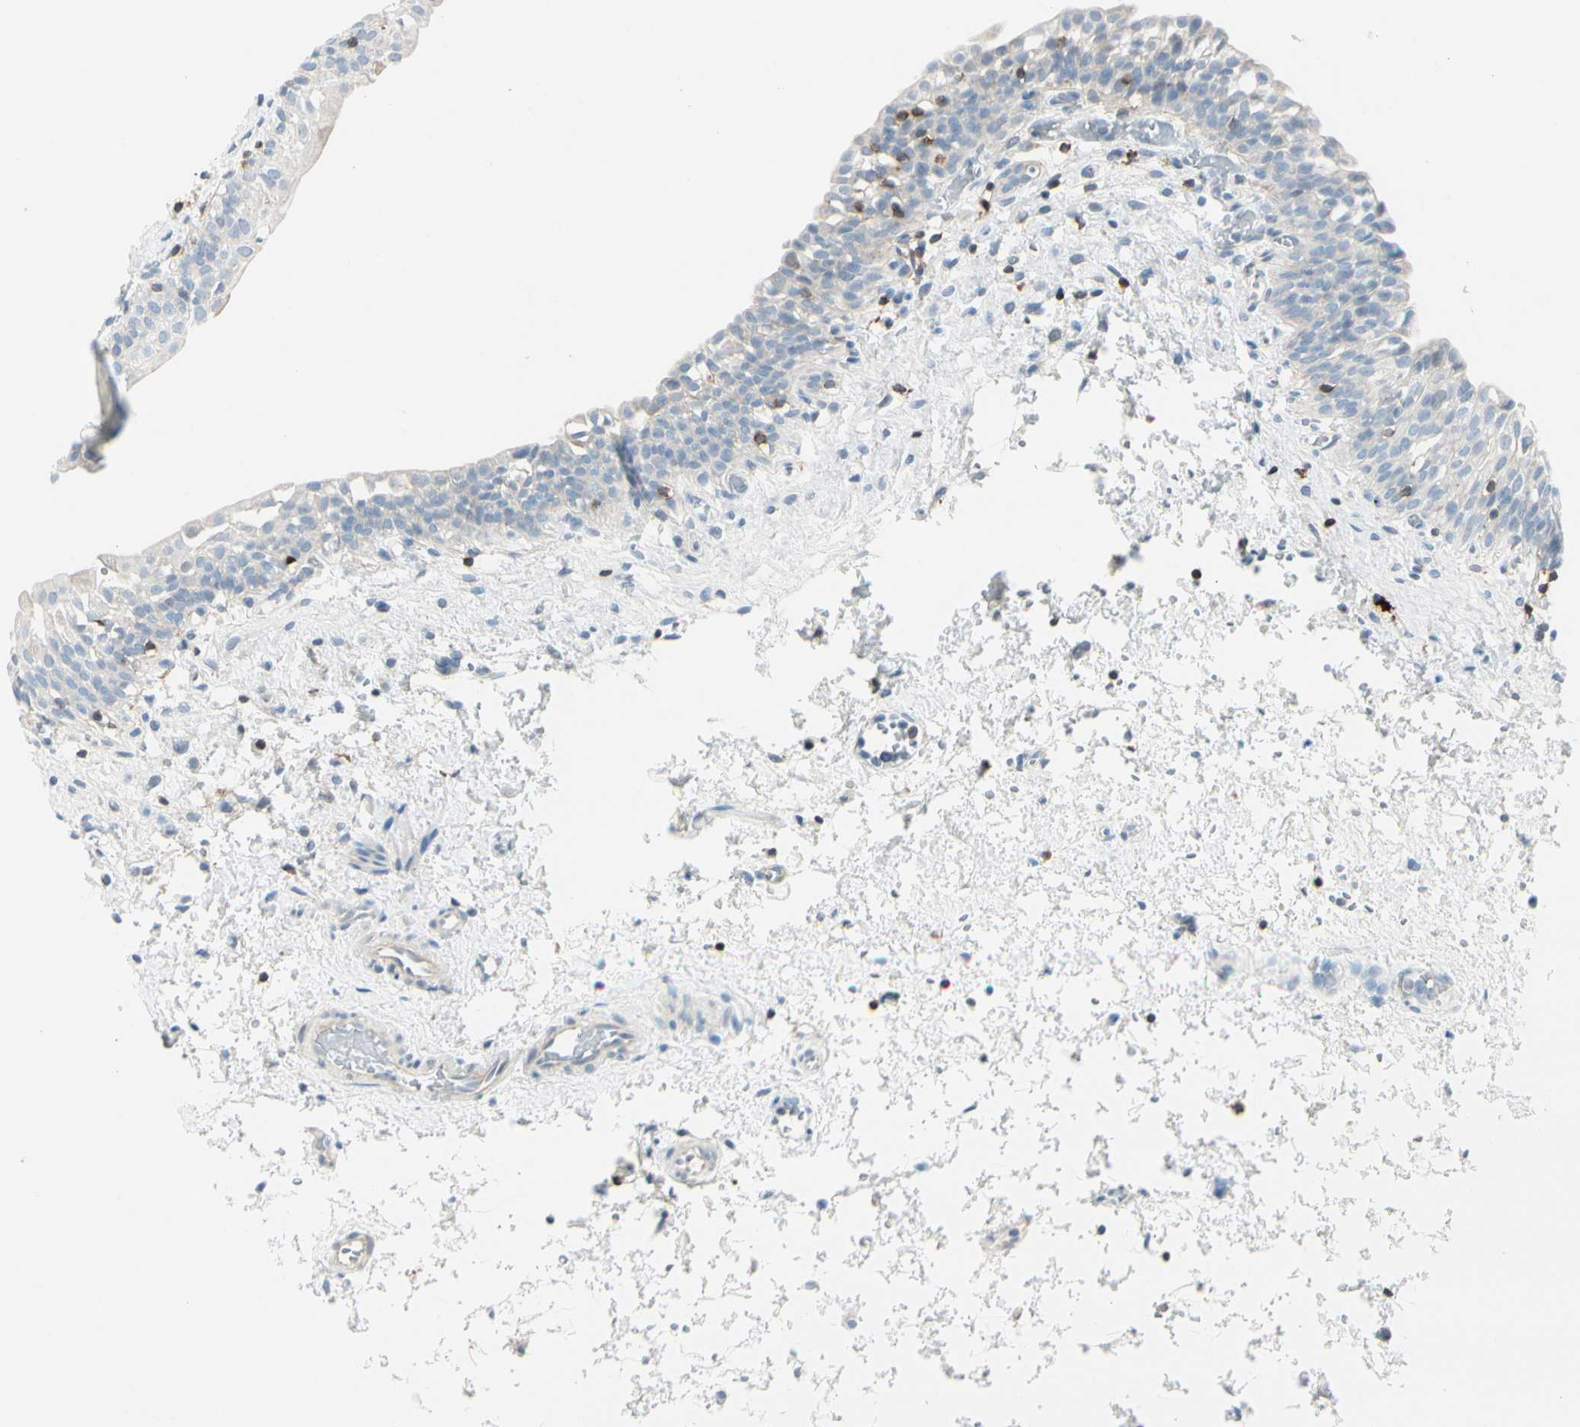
{"staining": {"intensity": "negative", "quantity": "none", "location": "none"}, "tissue": "urinary bladder", "cell_type": "Urothelial cells", "image_type": "normal", "snomed": [{"axis": "morphology", "description": "Normal tissue, NOS"}, {"axis": "topography", "description": "Urinary bladder"}], "caption": "Immunohistochemistry (IHC) micrograph of benign urinary bladder stained for a protein (brown), which shows no expression in urothelial cells.", "gene": "TRAF1", "patient": {"sex": "male", "age": 55}}